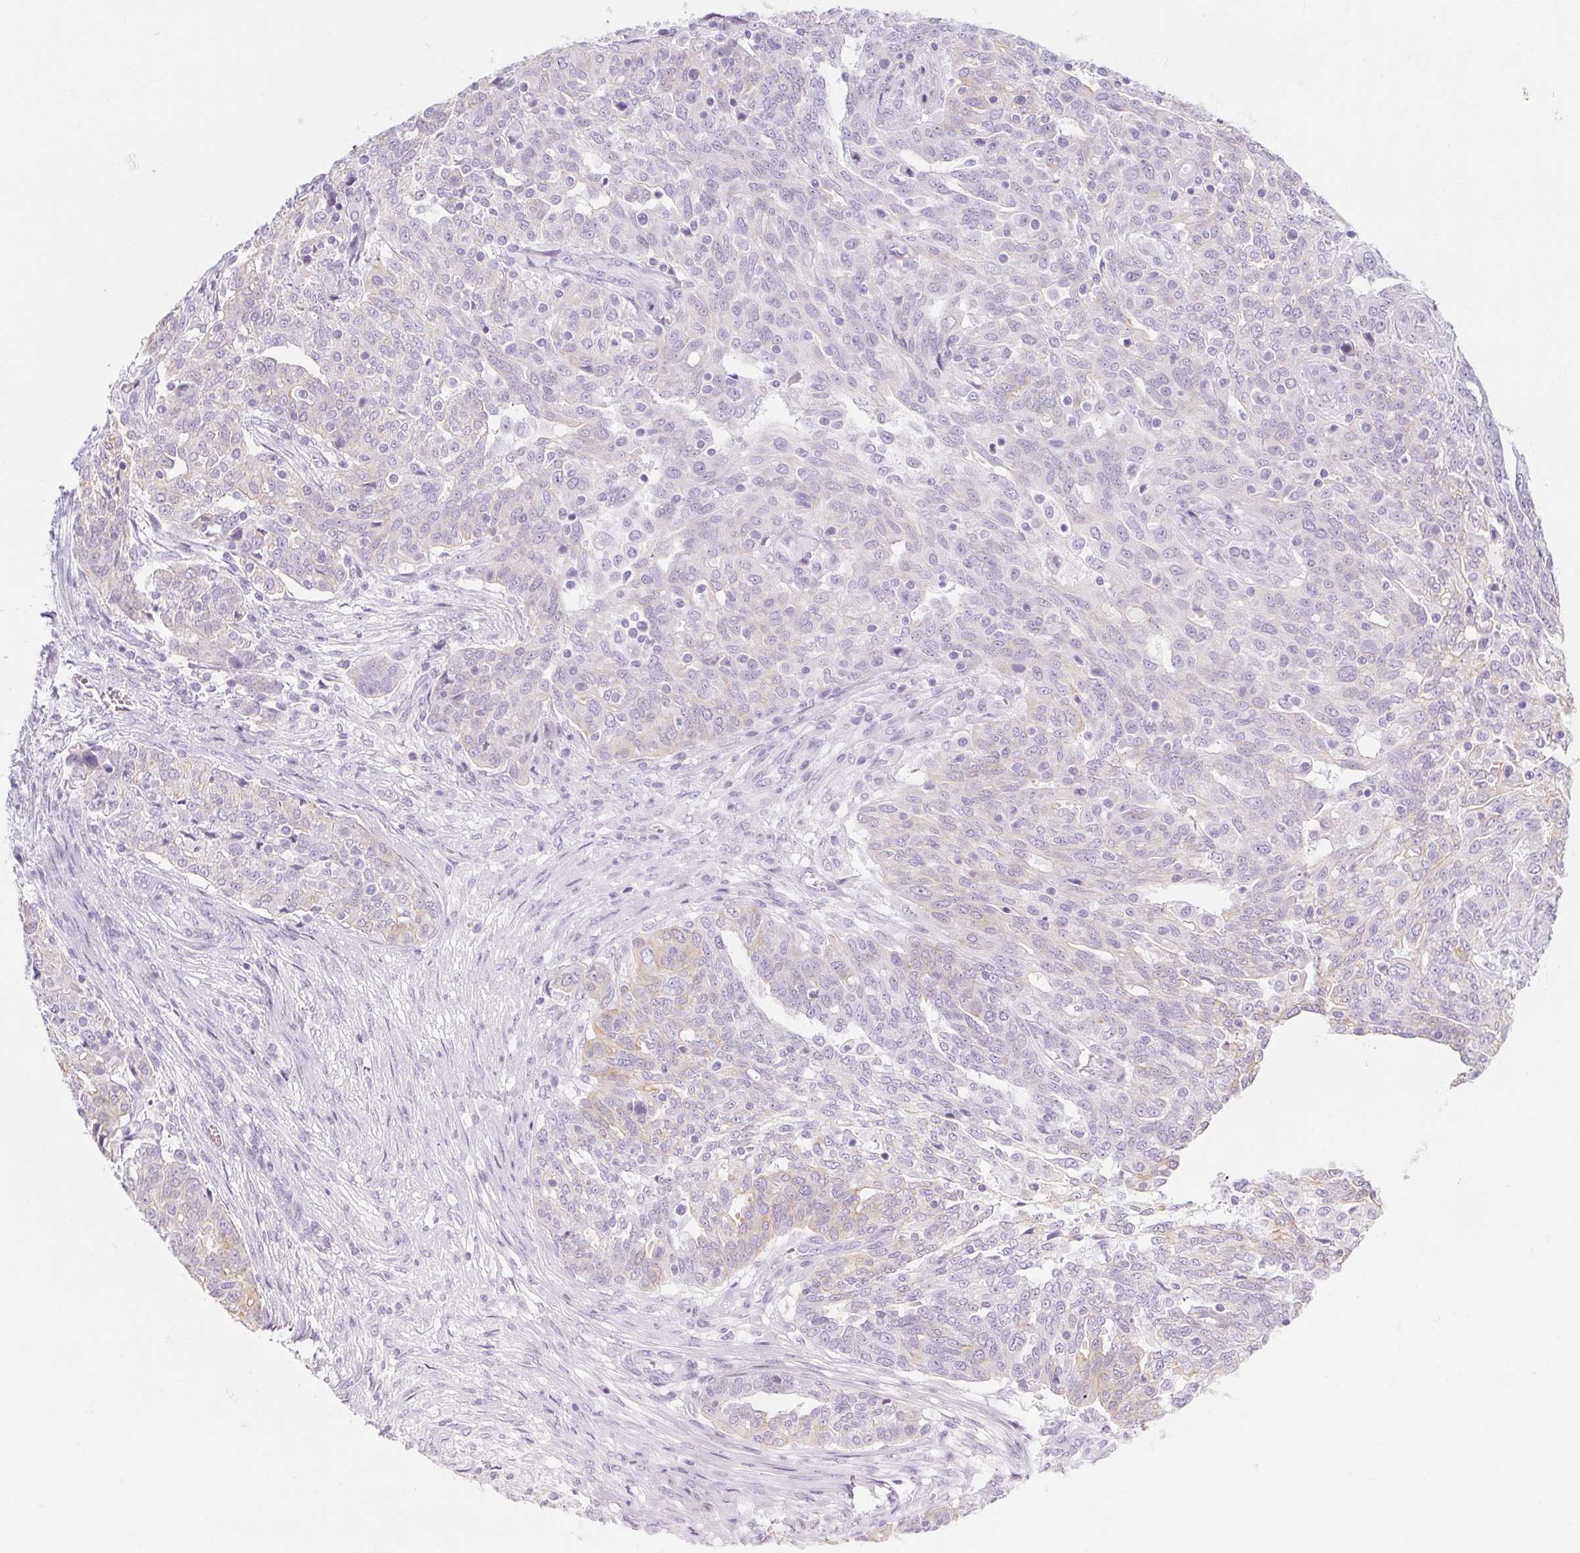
{"staining": {"intensity": "negative", "quantity": "none", "location": "none"}, "tissue": "ovarian cancer", "cell_type": "Tumor cells", "image_type": "cancer", "snomed": [{"axis": "morphology", "description": "Cystadenocarcinoma, serous, NOS"}, {"axis": "topography", "description": "Ovary"}], "caption": "This is a image of immunohistochemistry (IHC) staining of ovarian serous cystadenocarcinoma, which shows no expression in tumor cells.", "gene": "RPTN", "patient": {"sex": "female", "age": 67}}